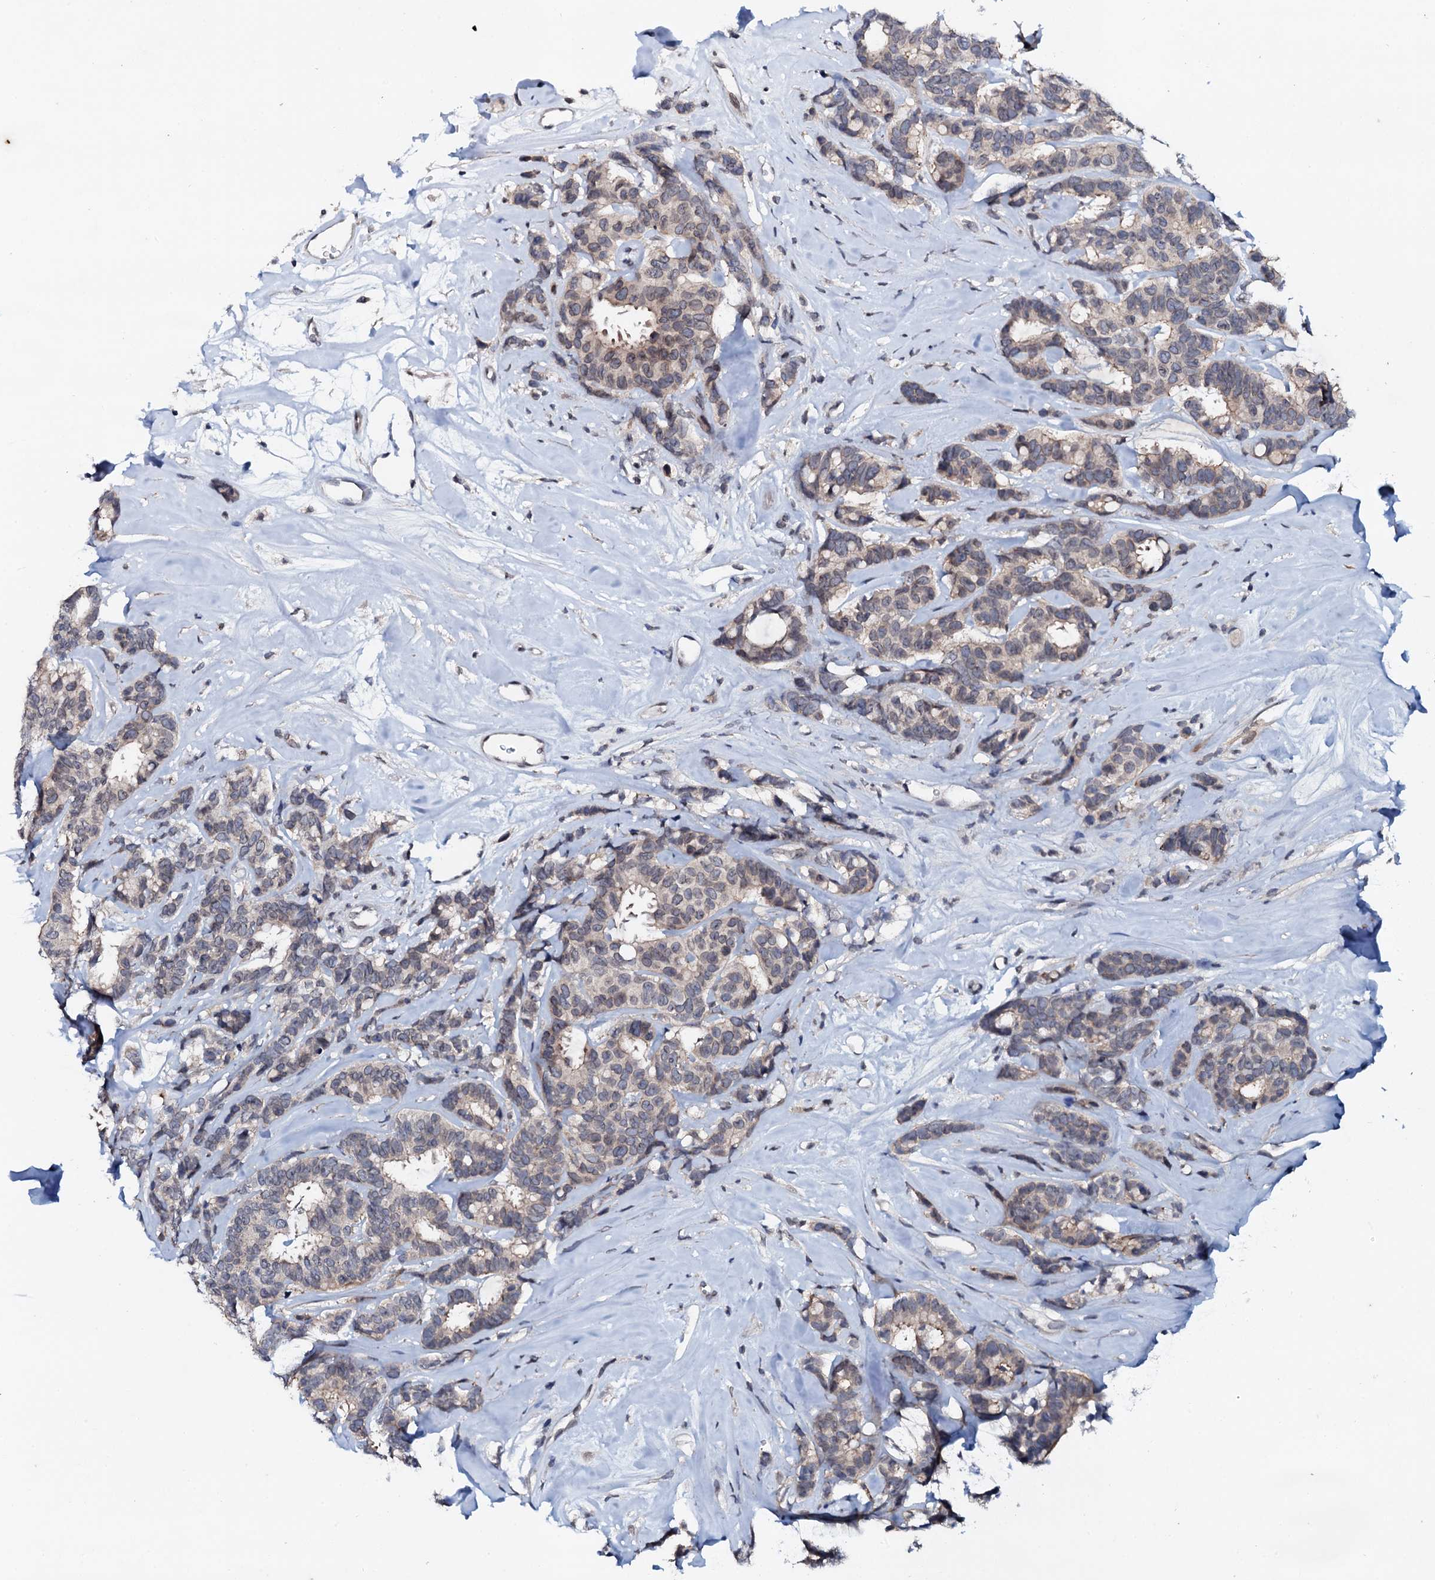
{"staining": {"intensity": "strong", "quantity": "<25%", "location": "cytoplasmic/membranous"}, "tissue": "breast cancer", "cell_type": "Tumor cells", "image_type": "cancer", "snomed": [{"axis": "morphology", "description": "Duct carcinoma"}, {"axis": "topography", "description": "Breast"}], "caption": "Brown immunohistochemical staining in breast infiltrating ductal carcinoma displays strong cytoplasmic/membranous expression in about <25% of tumor cells.", "gene": "SNTA1", "patient": {"sex": "female", "age": 87}}